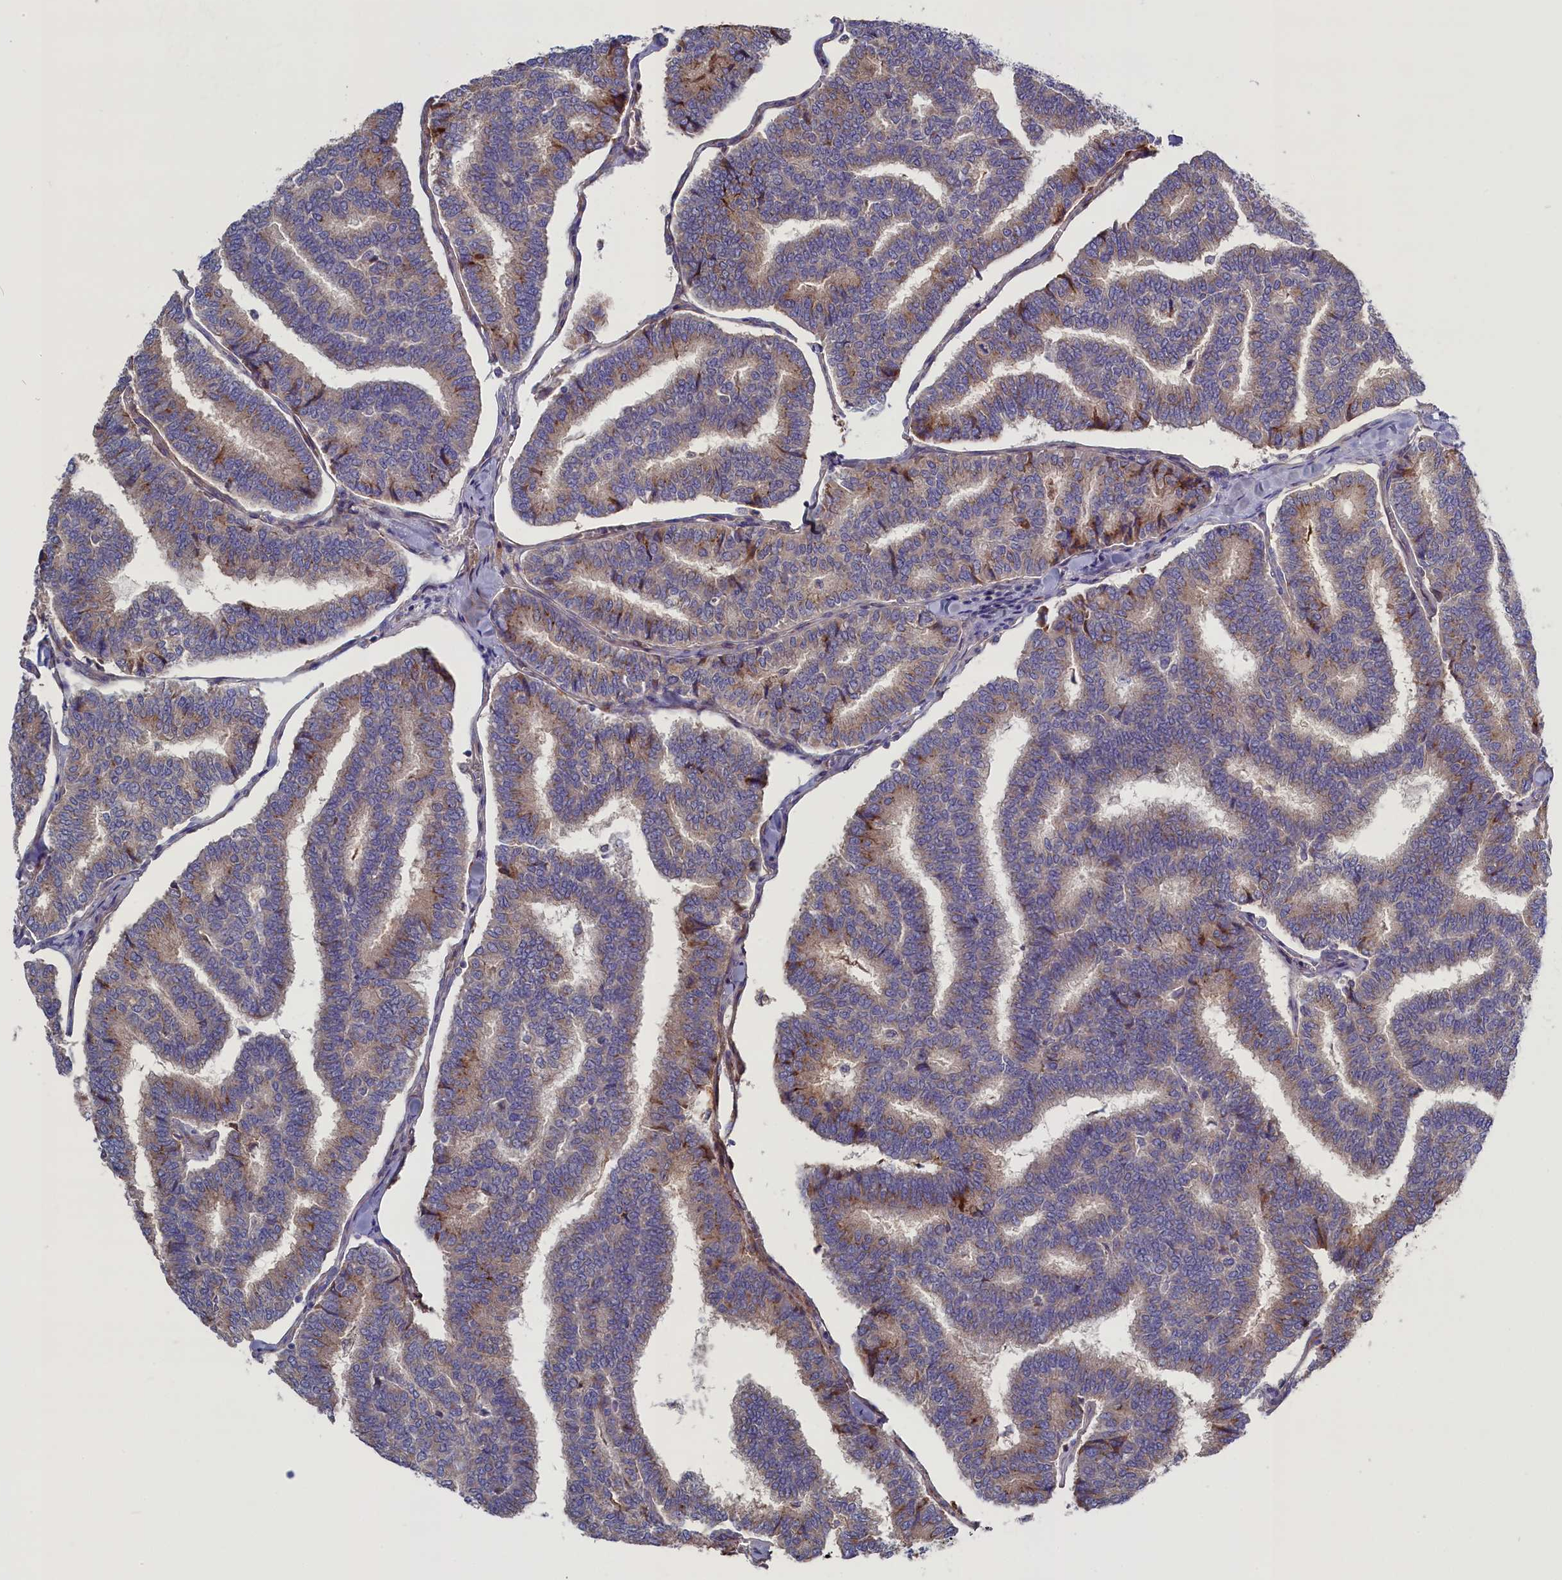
{"staining": {"intensity": "moderate", "quantity": "25%-75%", "location": "cytoplasmic/membranous"}, "tissue": "thyroid cancer", "cell_type": "Tumor cells", "image_type": "cancer", "snomed": [{"axis": "morphology", "description": "Papillary adenocarcinoma, NOS"}, {"axis": "topography", "description": "Thyroid gland"}], "caption": "IHC (DAB) staining of thyroid cancer demonstrates moderate cytoplasmic/membranous protein expression in about 25%-75% of tumor cells.", "gene": "GPR108", "patient": {"sex": "female", "age": 35}}